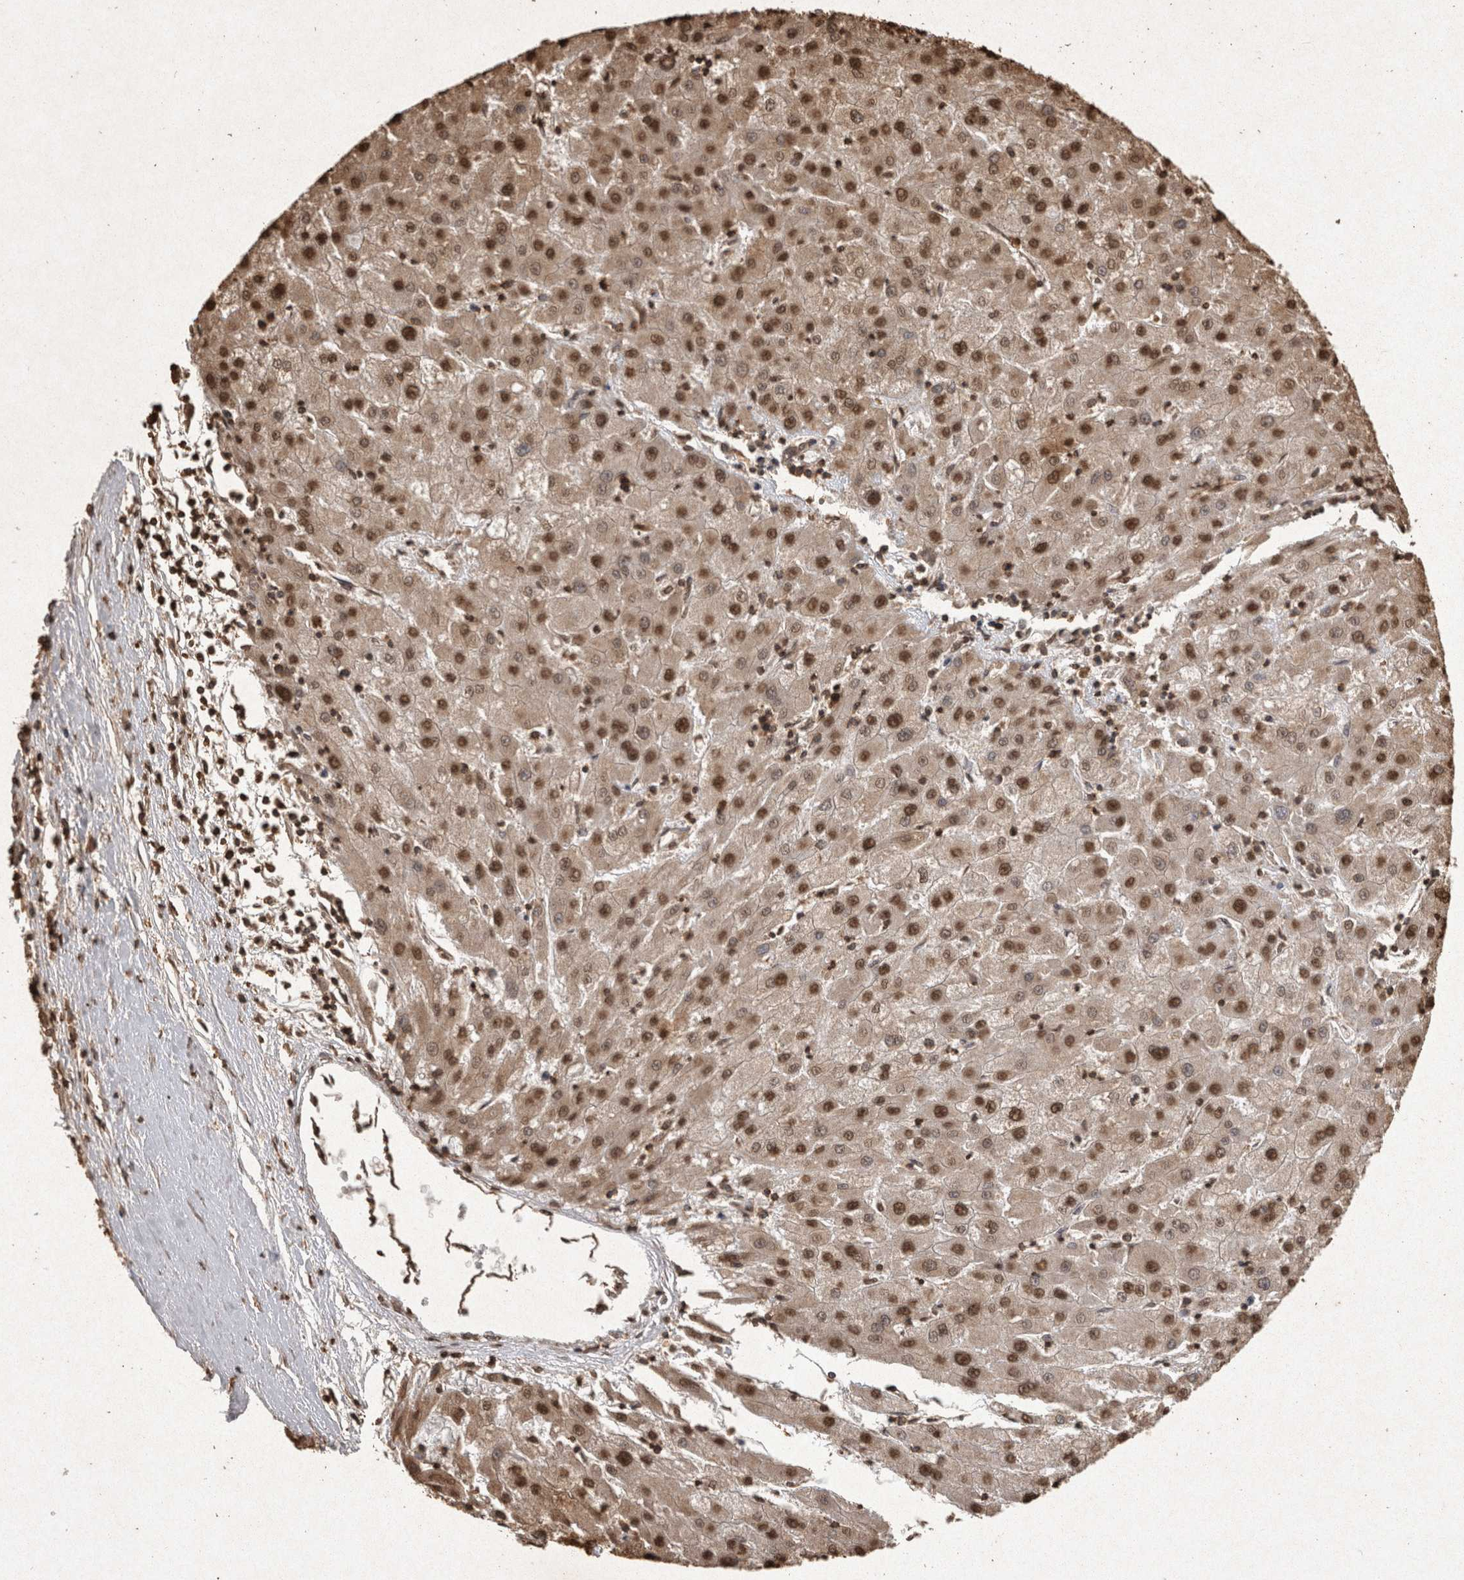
{"staining": {"intensity": "strong", "quantity": "25%-75%", "location": "cytoplasmic/membranous,nuclear"}, "tissue": "liver cancer", "cell_type": "Tumor cells", "image_type": "cancer", "snomed": [{"axis": "morphology", "description": "Carcinoma, Hepatocellular, NOS"}, {"axis": "topography", "description": "Liver"}], "caption": "Strong cytoplasmic/membranous and nuclear protein positivity is appreciated in about 25%-75% of tumor cells in liver cancer (hepatocellular carcinoma). (DAB (3,3'-diaminobenzidine) IHC with brightfield microscopy, high magnification).", "gene": "OAS2", "patient": {"sex": "male", "age": 72}}